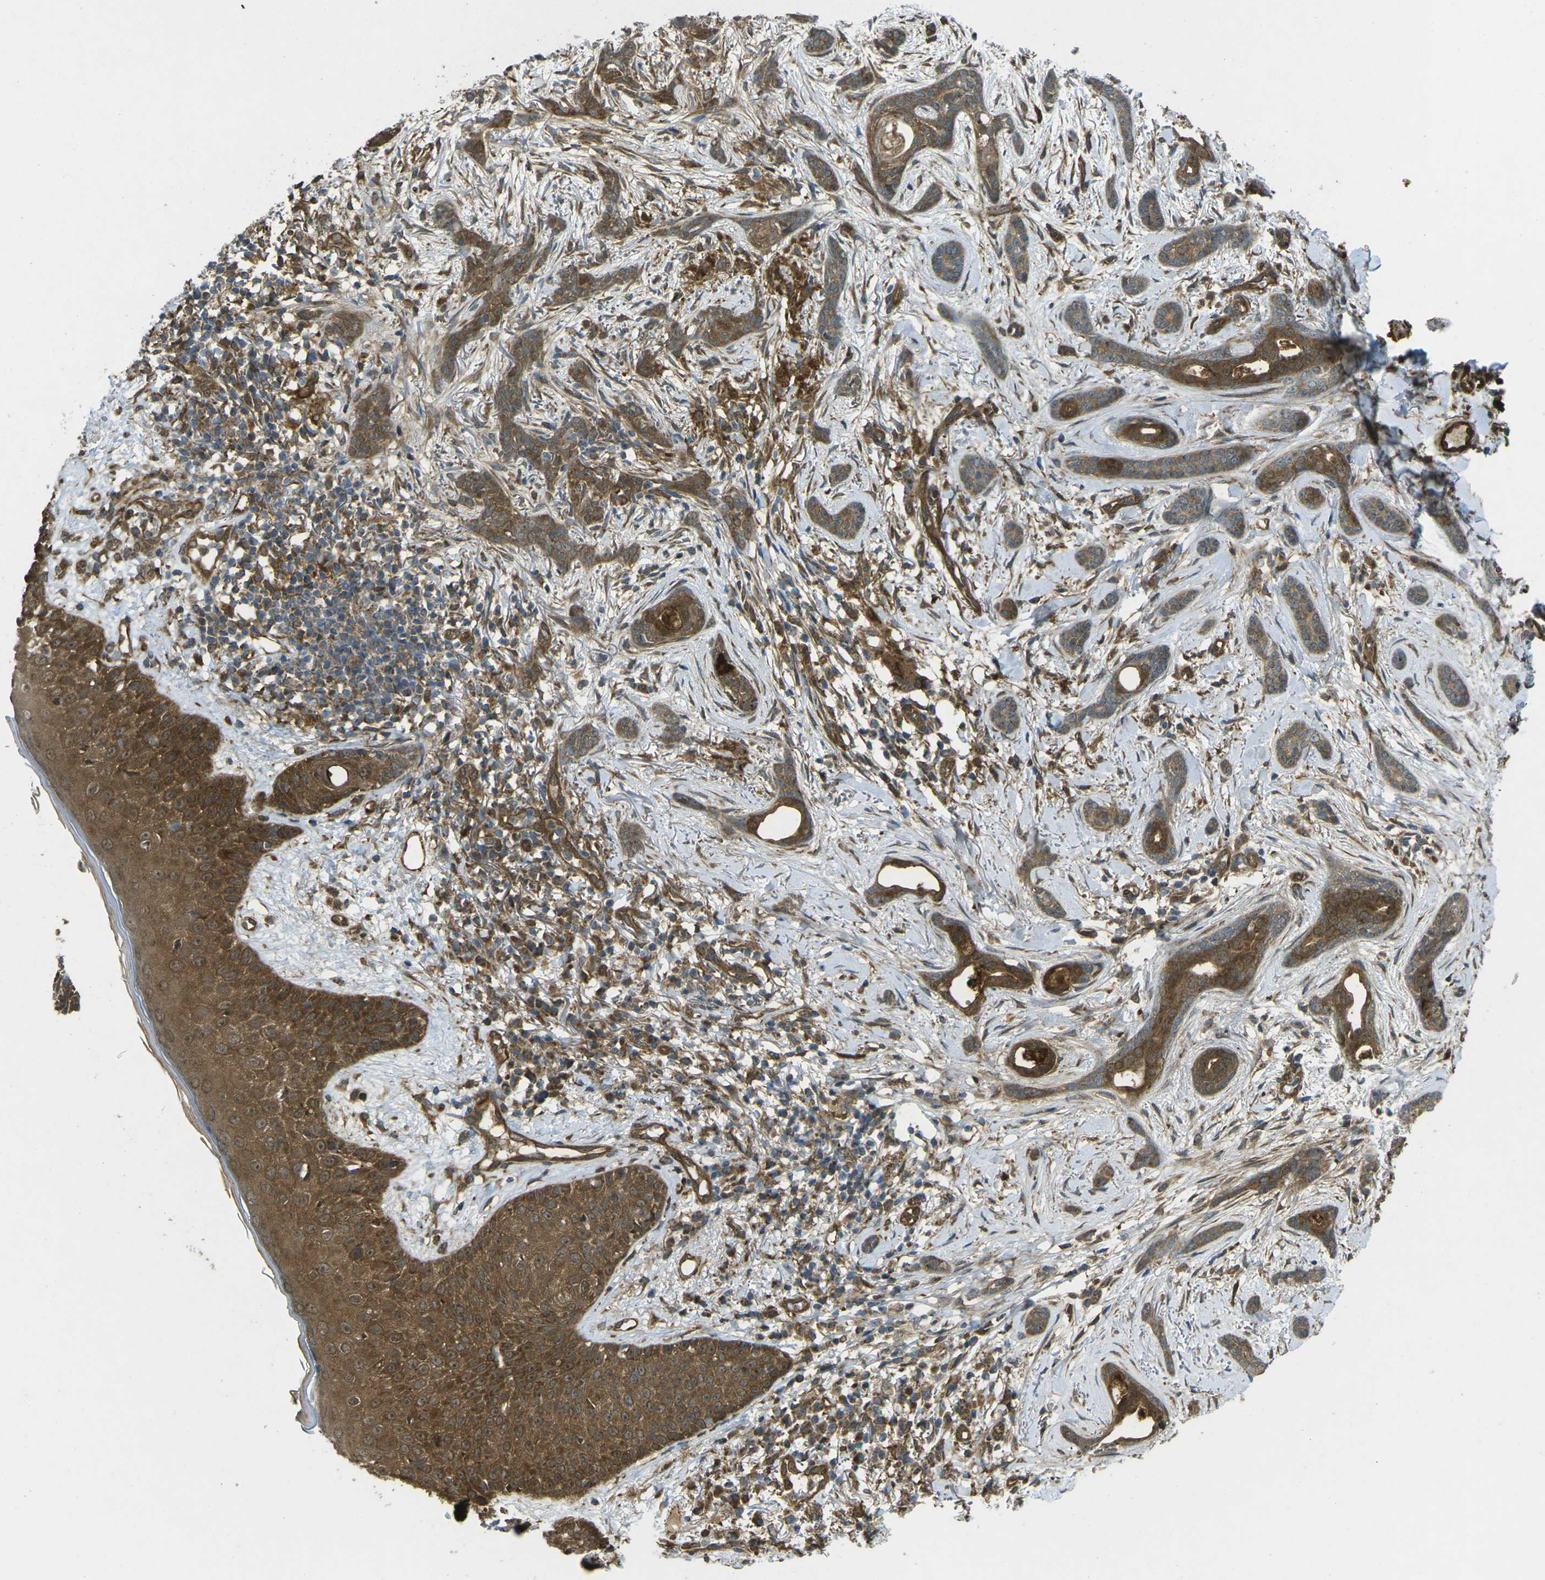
{"staining": {"intensity": "strong", "quantity": ">75%", "location": "cytoplasmic/membranous"}, "tissue": "skin cancer", "cell_type": "Tumor cells", "image_type": "cancer", "snomed": [{"axis": "morphology", "description": "Basal cell carcinoma"}, {"axis": "morphology", "description": "Adnexal tumor, benign"}, {"axis": "topography", "description": "Skin"}], "caption": "Immunohistochemistry micrograph of skin cancer stained for a protein (brown), which displays high levels of strong cytoplasmic/membranous staining in approximately >75% of tumor cells.", "gene": "CHMP3", "patient": {"sex": "female", "age": 42}}